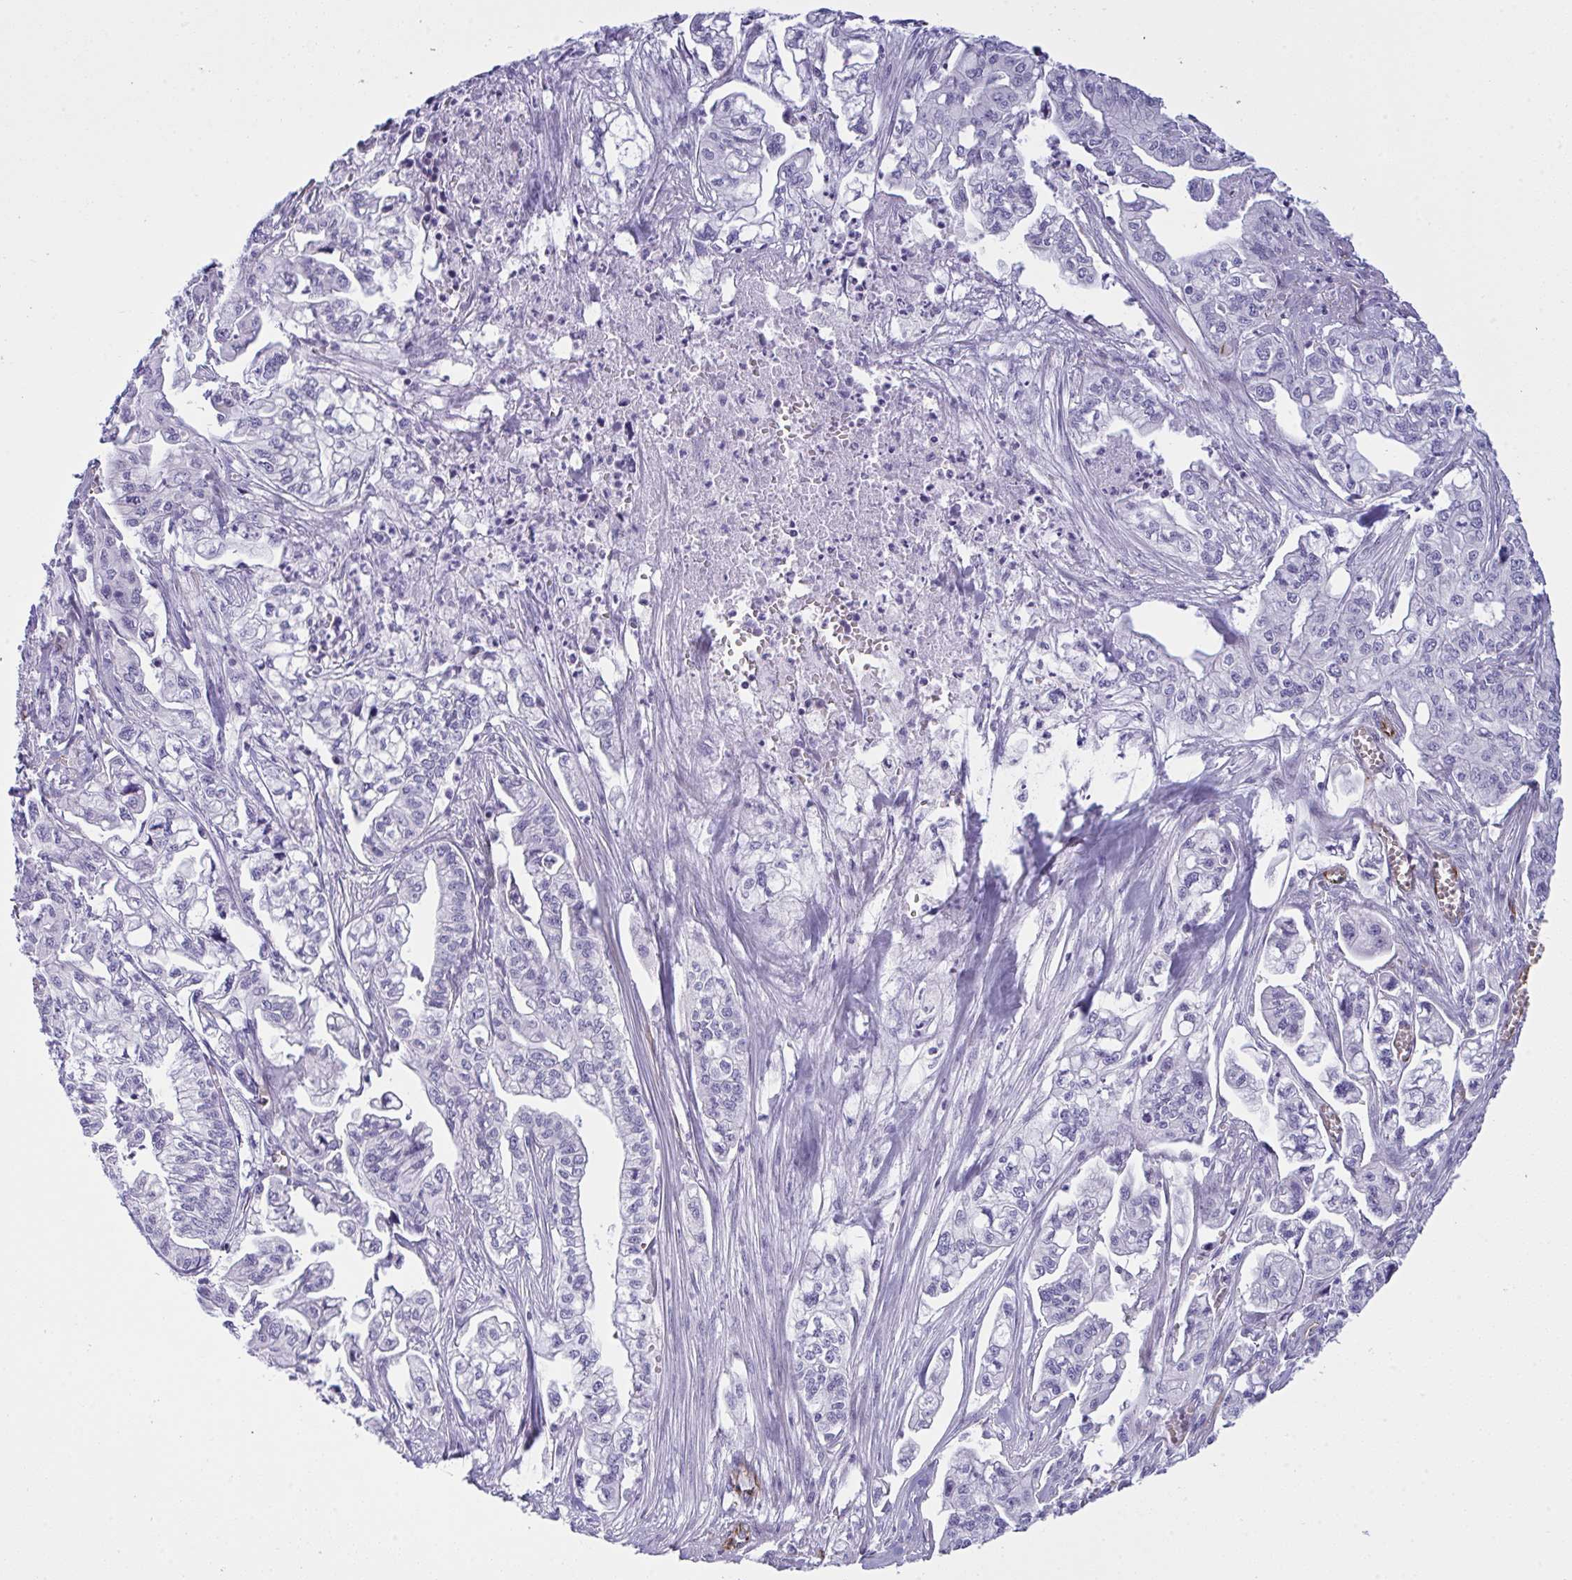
{"staining": {"intensity": "negative", "quantity": "none", "location": "none"}, "tissue": "pancreatic cancer", "cell_type": "Tumor cells", "image_type": "cancer", "snomed": [{"axis": "morphology", "description": "Adenocarcinoma, NOS"}, {"axis": "topography", "description": "Pancreas"}], "caption": "This image is of pancreatic adenocarcinoma stained with immunohistochemistry (IHC) to label a protein in brown with the nuclei are counter-stained blue. There is no expression in tumor cells. (Brightfield microscopy of DAB (3,3'-diaminobenzidine) immunohistochemistry at high magnification).", "gene": "SLC35B1", "patient": {"sex": "male", "age": 68}}